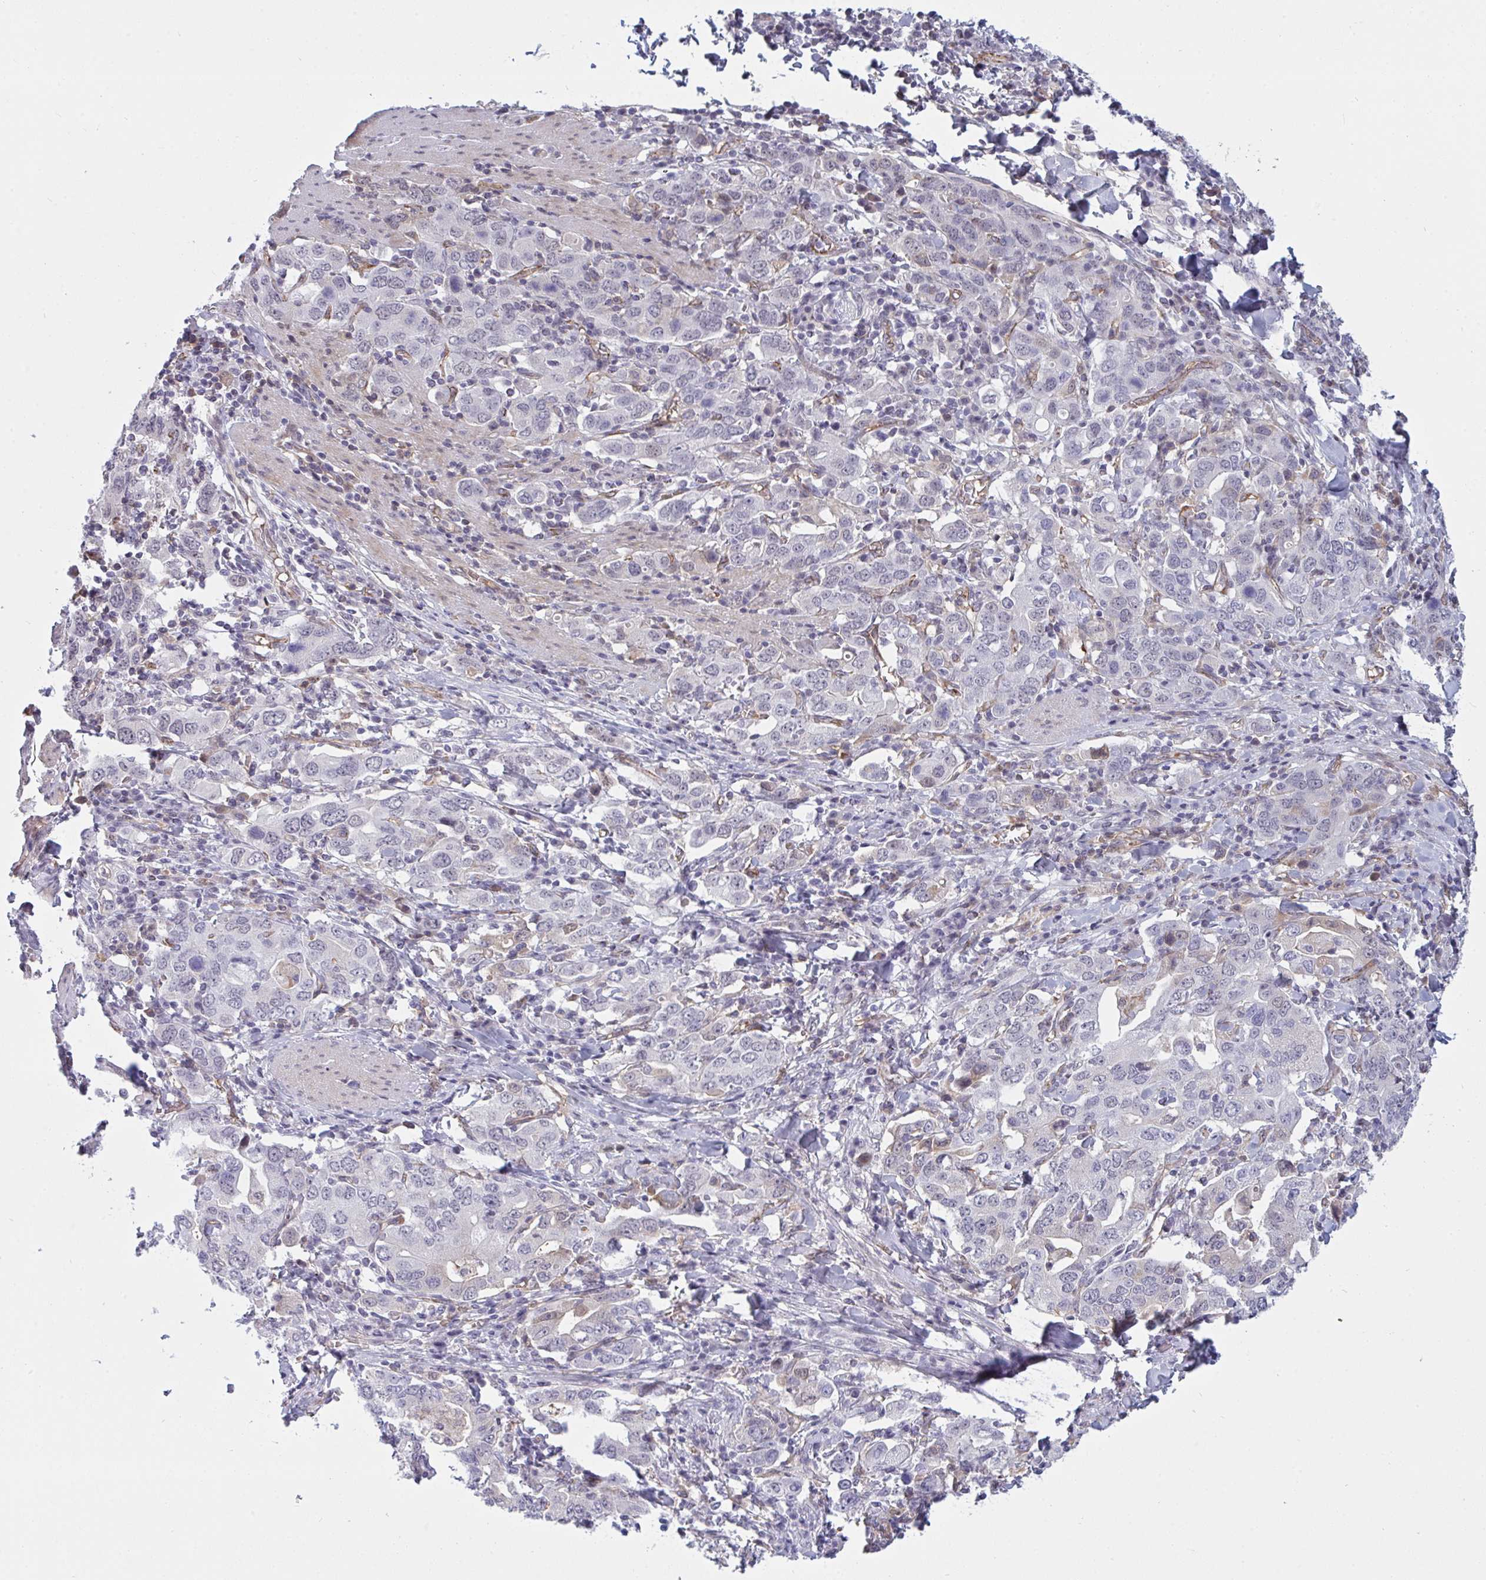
{"staining": {"intensity": "negative", "quantity": "none", "location": "none"}, "tissue": "stomach cancer", "cell_type": "Tumor cells", "image_type": "cancer", "snomed": [{"axis": "morphology", "description": "Adenocarcinoma, NOS"}, {"axis": "topography", "description": "Stomach, upper"}, {"axis": "topography", "description": "Stomach"}], "caption": "DAB (3,3'-diaminobenzidine) immunohistochemical staining of stomach cancer (adenocarcinoma) exhibits no significant positivity in tumor cells.", "gene": "DSCAML1", "patient": {"sex": "male", "age": 62}}